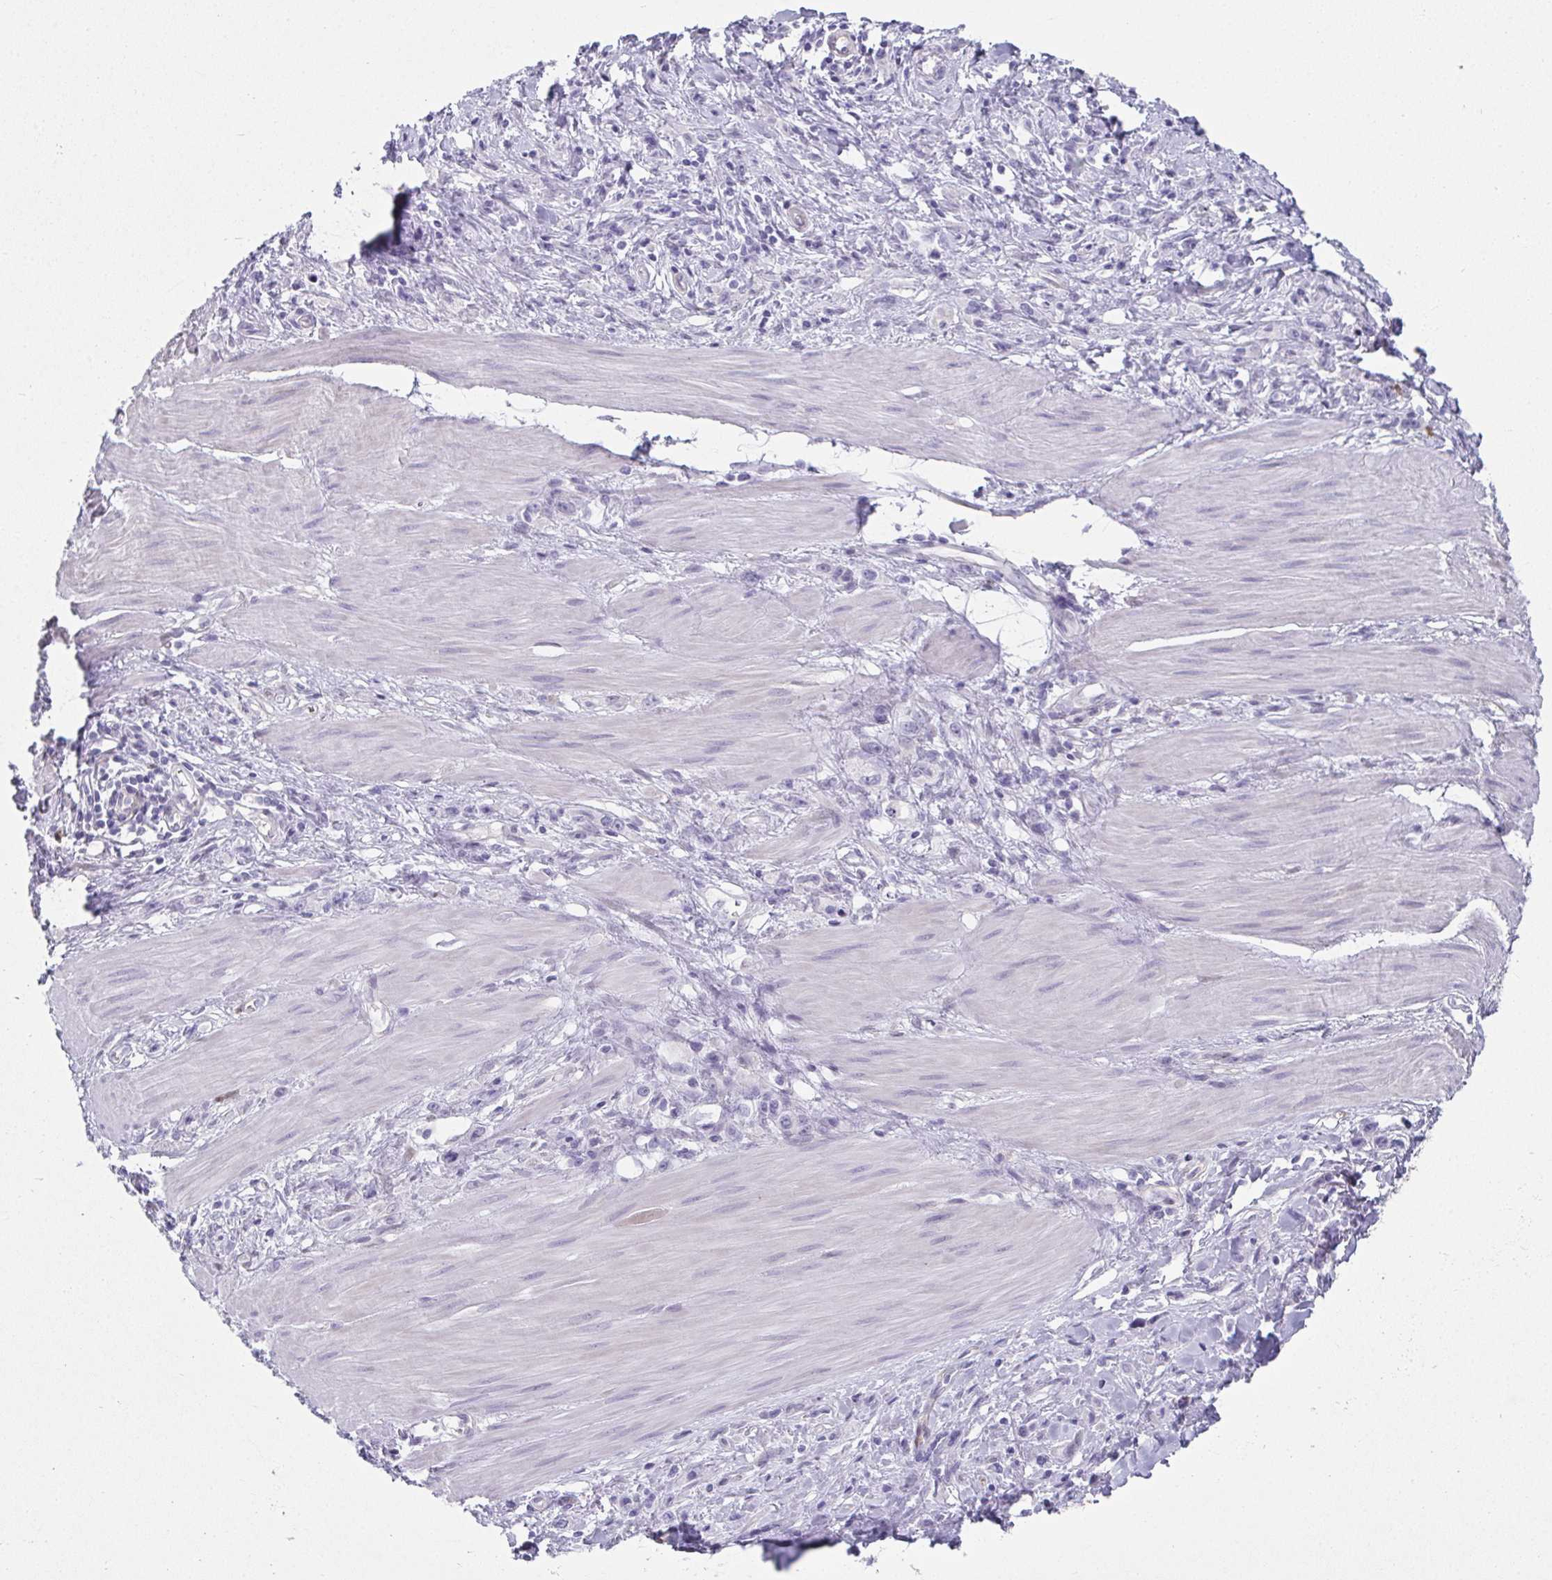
{"staining": {"intensity": "negative", "quantity": "none", "location": "none"}, "tissue": "stomach cancer", "cell_type": "Tumor cells", "image_type": "cancer", "snomed": [{"axis": "morphology", "description": "Adenocarcinoma, NOS"}, {"axis": "topography", "description": "Stomach"}], "caption": "Tumor cells are negative for protein expression in human stomach cancer.", "gene": "RBP1", "patient": {"sex": "male", "age": 47}}